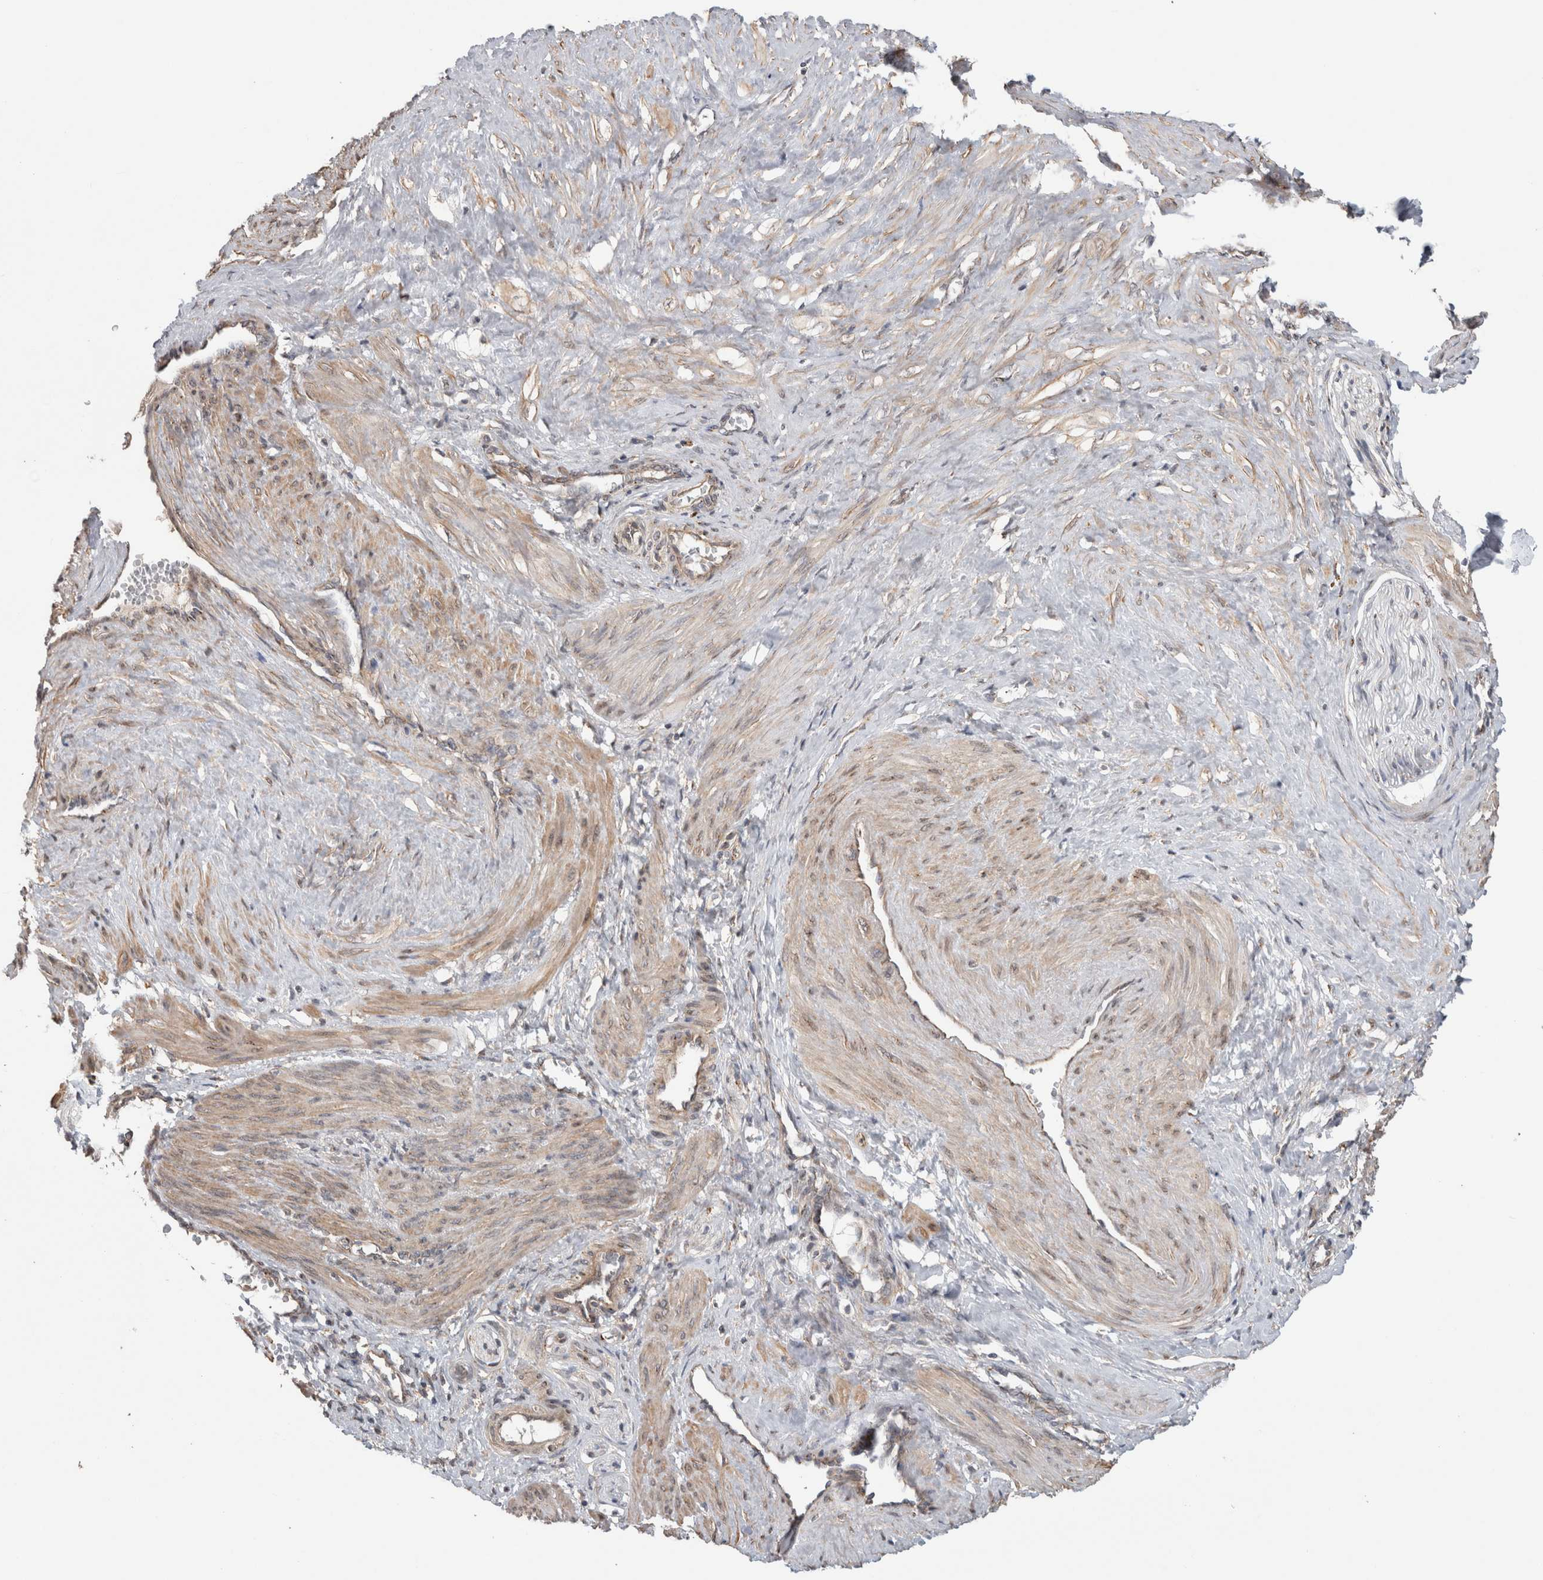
{"staining": {"intensity": "weak", "quantity": "25%-75%", "location": "cytoplasmic/membranous"}, "tissue": "smooth muscle", "cell_type": "Smooth muscle cells", "image_type": "normal", "snomed": [{"axis": "morphology", "description": "Normal tissue, NOS"}, {"axis": "topography", "description": "Endometrium"}], "caption": "Brown immunohistochemical staining in benign human smooth muscle shows weak cytoplasmic/membranous positivity in about 25%-75% of smooth muscle cells. (brown staining indicates protein expression, while blue staining denotes nuclei).", "gene": "TRIM5", "patient": {"sex": "female", "age": 33}}